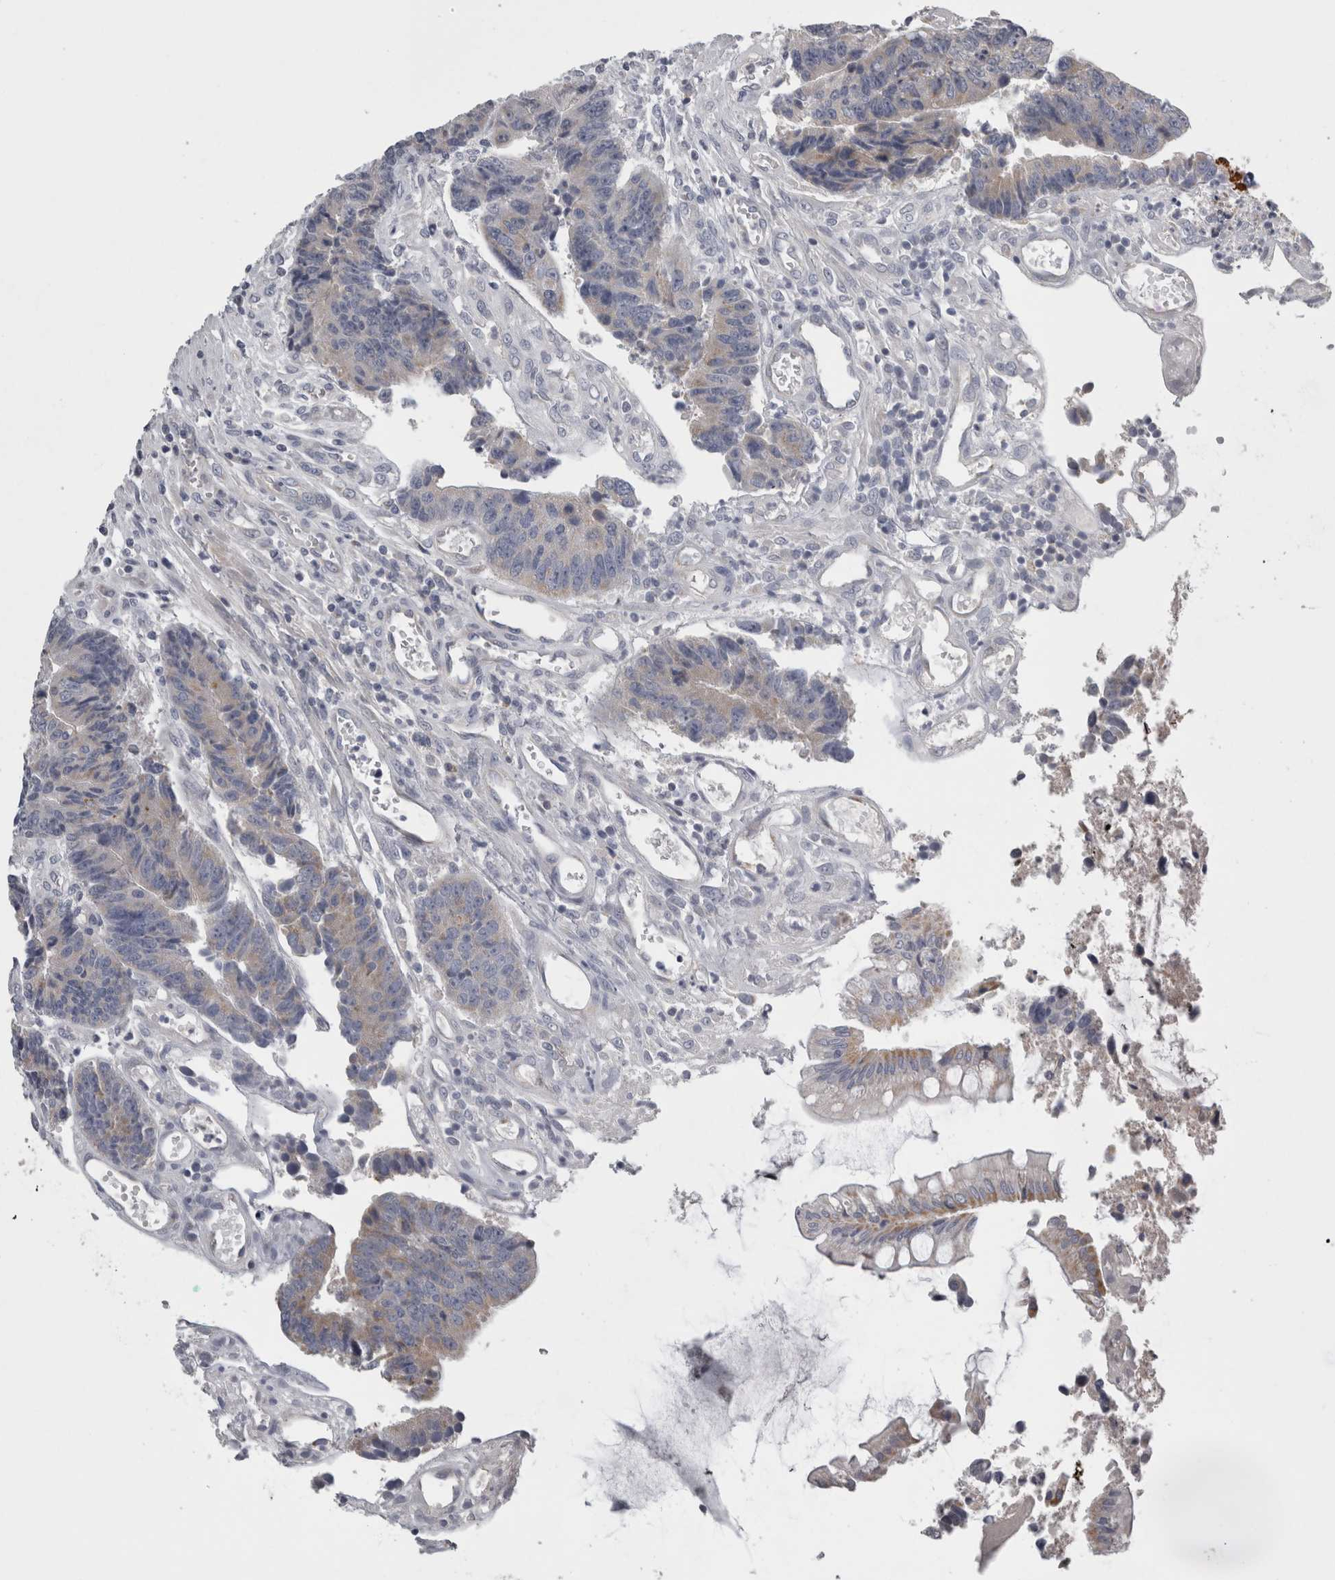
{"staining": {"intensity": "weak", "quantity": "<25%", "location": "cytoplasmic/membranous"}, "tissue": "colorectal cancer", "cell_type": "Tumor cells", "image_type": "cancer", "snomed": [{"axis": "morphology", "description": "Adenocarcinoma, NOS"}, {"axis": "topography", "description": "Rectum"}], "caption": "Colorectal cancer (adenocarcinoma) stained for a protein using immunohistochemistry exhibits no expression tumor cells.", "gene": "TCAP", "patient": {"sex": "male", "age": 84}}